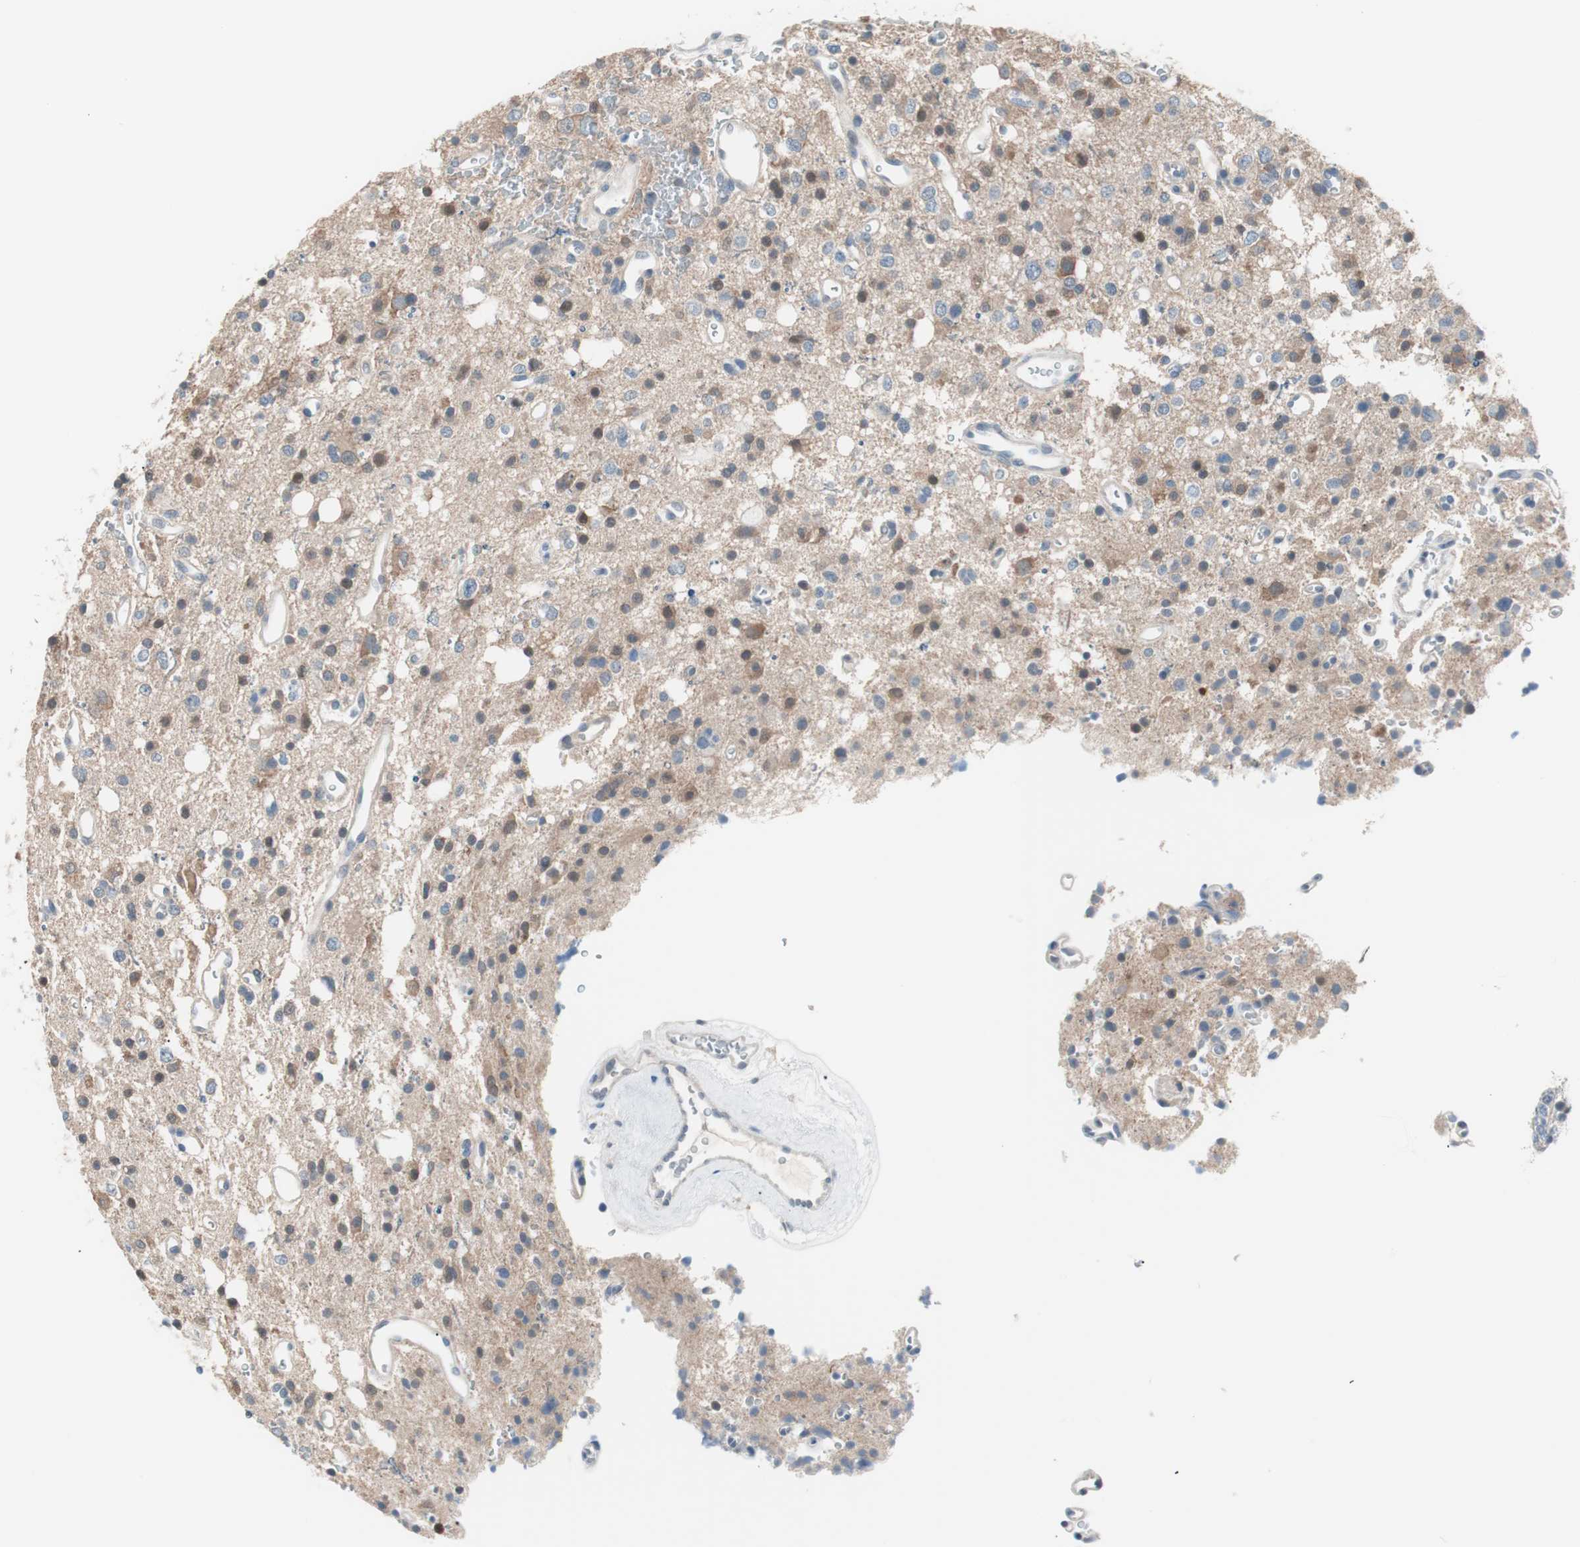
{"staining": {"intensity": "negative", "quantity": "none", "location": "none"}, "tissue": "glioma", "cell_type": "Tumor cells", "image_type": "cancer", "snomed": [{"axis": "morphology", "description": "Glioma, malignant, High grade"}, {"axis": "topography", "description": "Brain"}], "caption": "Tumor cells are negative for brown protein staining in glioma. (Brightfield microscopy of DAB (3,3'-diaminobenzidine) IHC at high magnification).", "gene": "VIL1", "patient": {"sex": "male", "age": 47}}